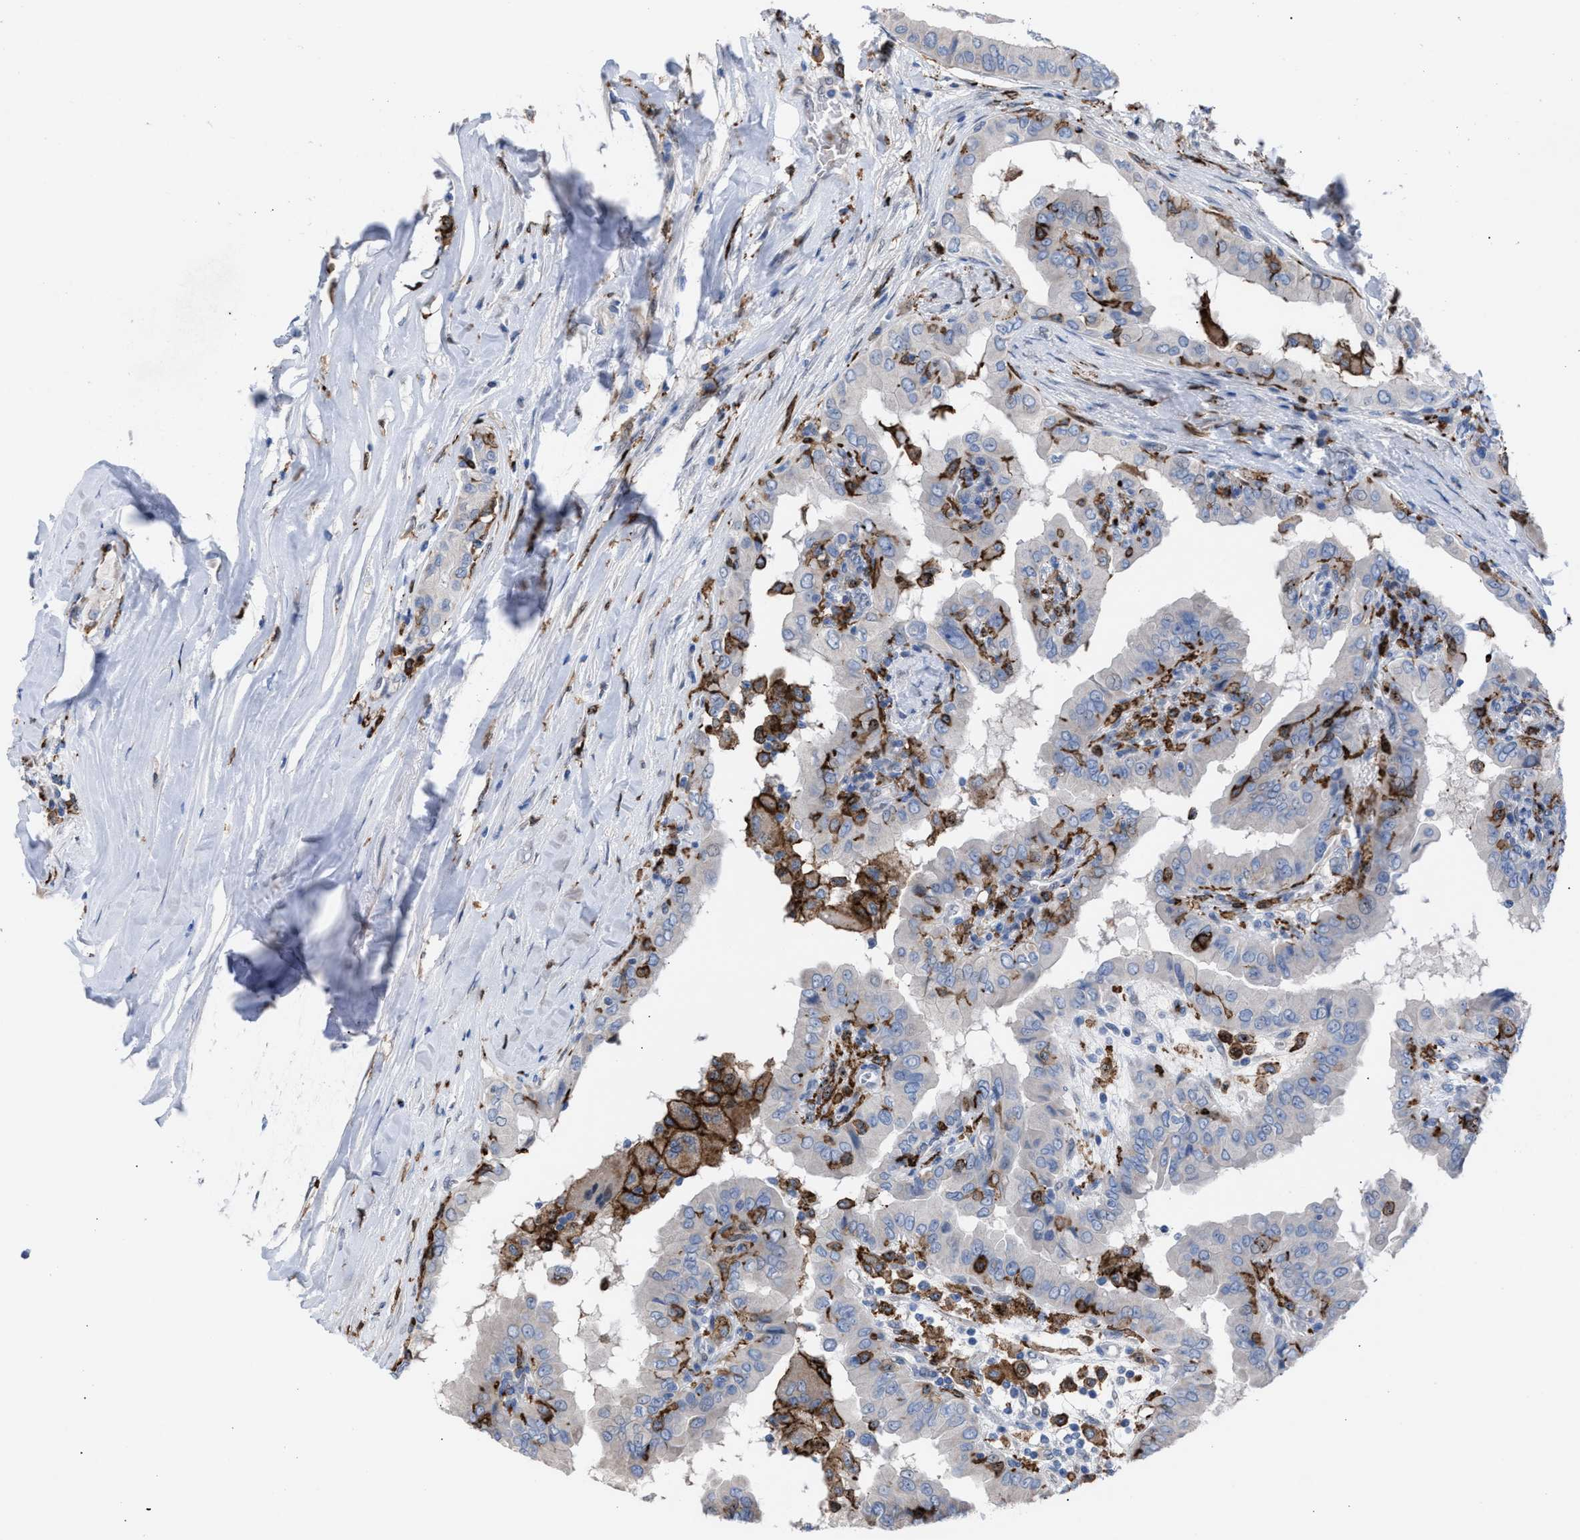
{"staining": {"intensity": "negative", "quantity": "none", "location": "none"}, "tissue": "thyroid cancer", "cell_type": "Tumor cells", "image_type": "cancer", "snomed": [{"axis": "morphology", "description": "Papillary adenocarcinoma, NOS"}, {"axis": "topography", "description": "Thyroid gland"}], "caption": "Immunohistochemical staining of thyroid cancer (papillary adenocarcinoma) exhibits no significant staining in tumor cells. The staining is performed using DAB (3,3'-diaminobenzidine) brown chromogen with nuclei counter-stained in using hematoxylin.", "gene": "SLC47A1", "patient": {"sex": "male", "age": 33}}